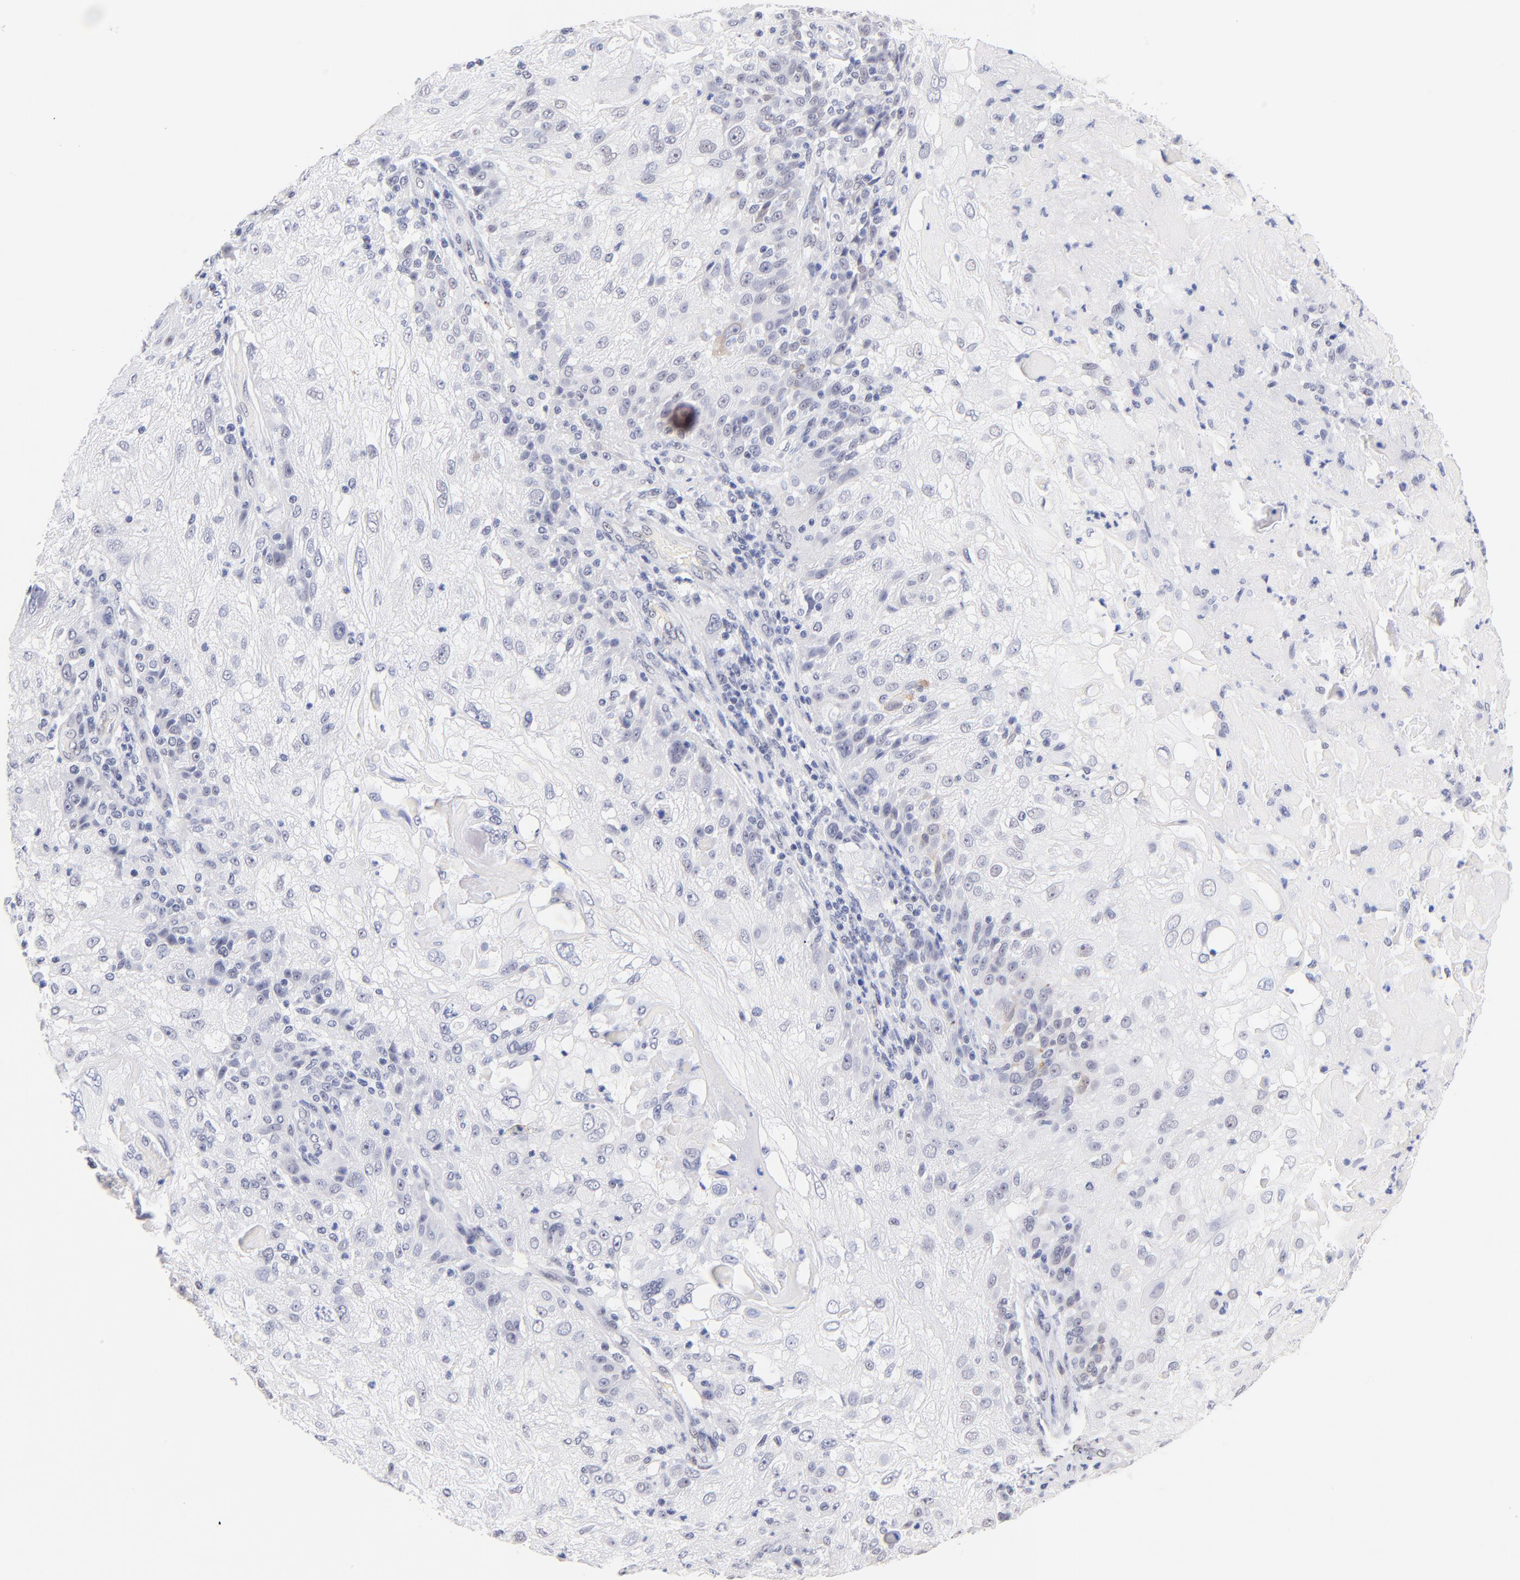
{"staining": {"intensity": "negative", "quantity": "none", "location": "none"}, "tissue": "skin cancer", "cell_type": "Tumor cells", "image_type": "cancer", "snomed": [{"axis": "morphology", "description": "Normal tissue, NOS"}, {"axis": "morphology", "description": "Squamous cell carcinoma, NOS"}, {"axis": "topography", "description": "Skin"}], "caption": "Micrograph shows no protein expression in tumor cells of skin cancer (squamous cell carcinoma) tissue.", "gene": "ZNF74", "patient": {"sex": "female", "age": 83}}